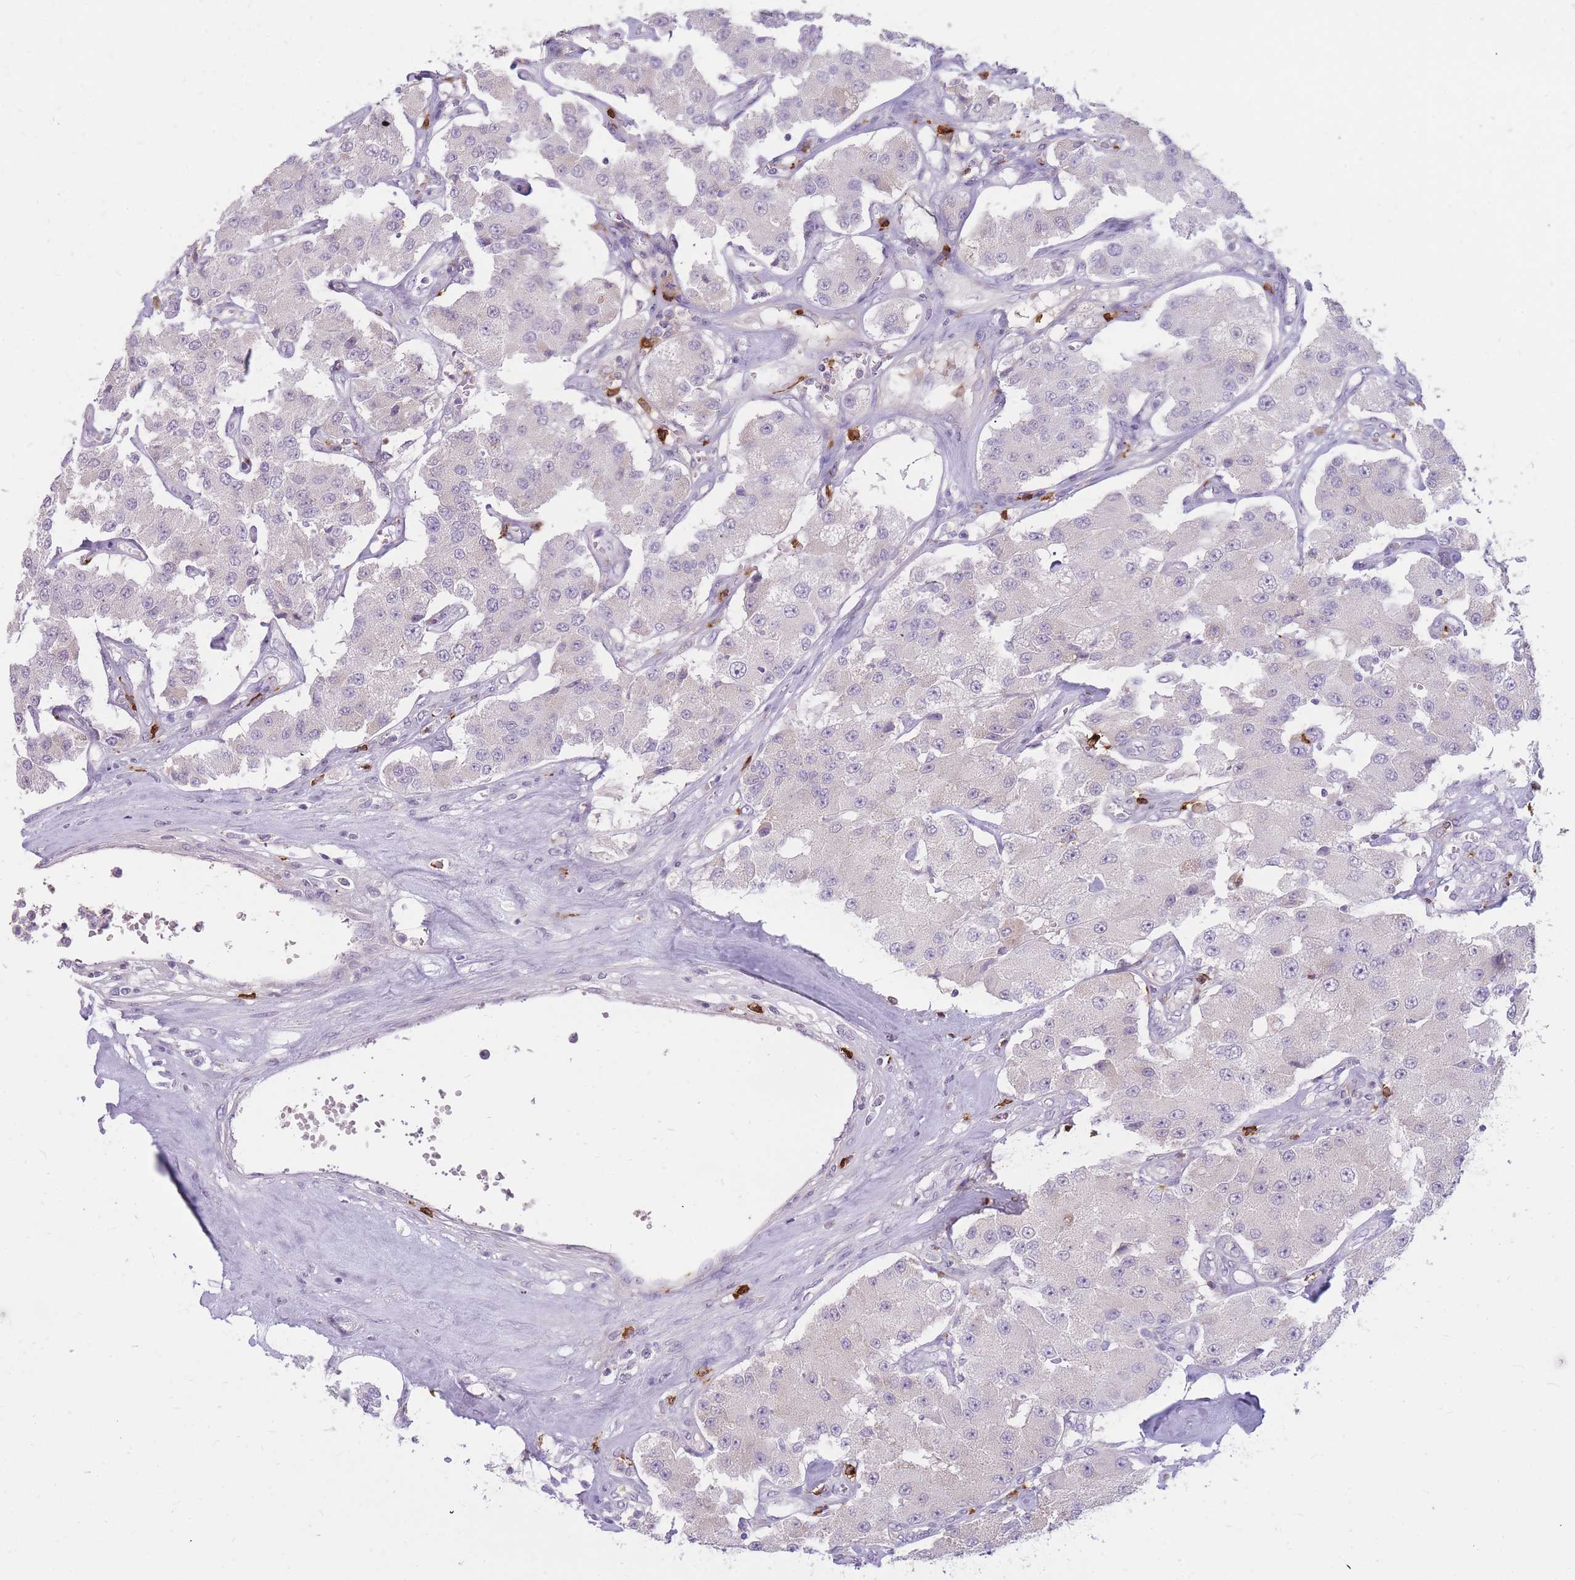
{"staining": {"intensity": "negative", "quantity": "none", "location": "none"}, "tissue": "carcinoid", "cell_type": "Tumor cells", "image_type": "cancer", "snomed": [{"axis": "morphology", "description": "Carcinoid, malignant, NOS"}, {"axis": "topography", "description": "Pancreas"}], "caption": "A high-resolution histopathology image shows immunohistochemistry staining of carcinoid (malignant), which demonstrates no significant positivity in tumor cells. (Brightfield microscopy of DAB immunohistochemistry at high magnification).", "gene": "TPSD1", "patient": {"sex": "male", "age": 41}}